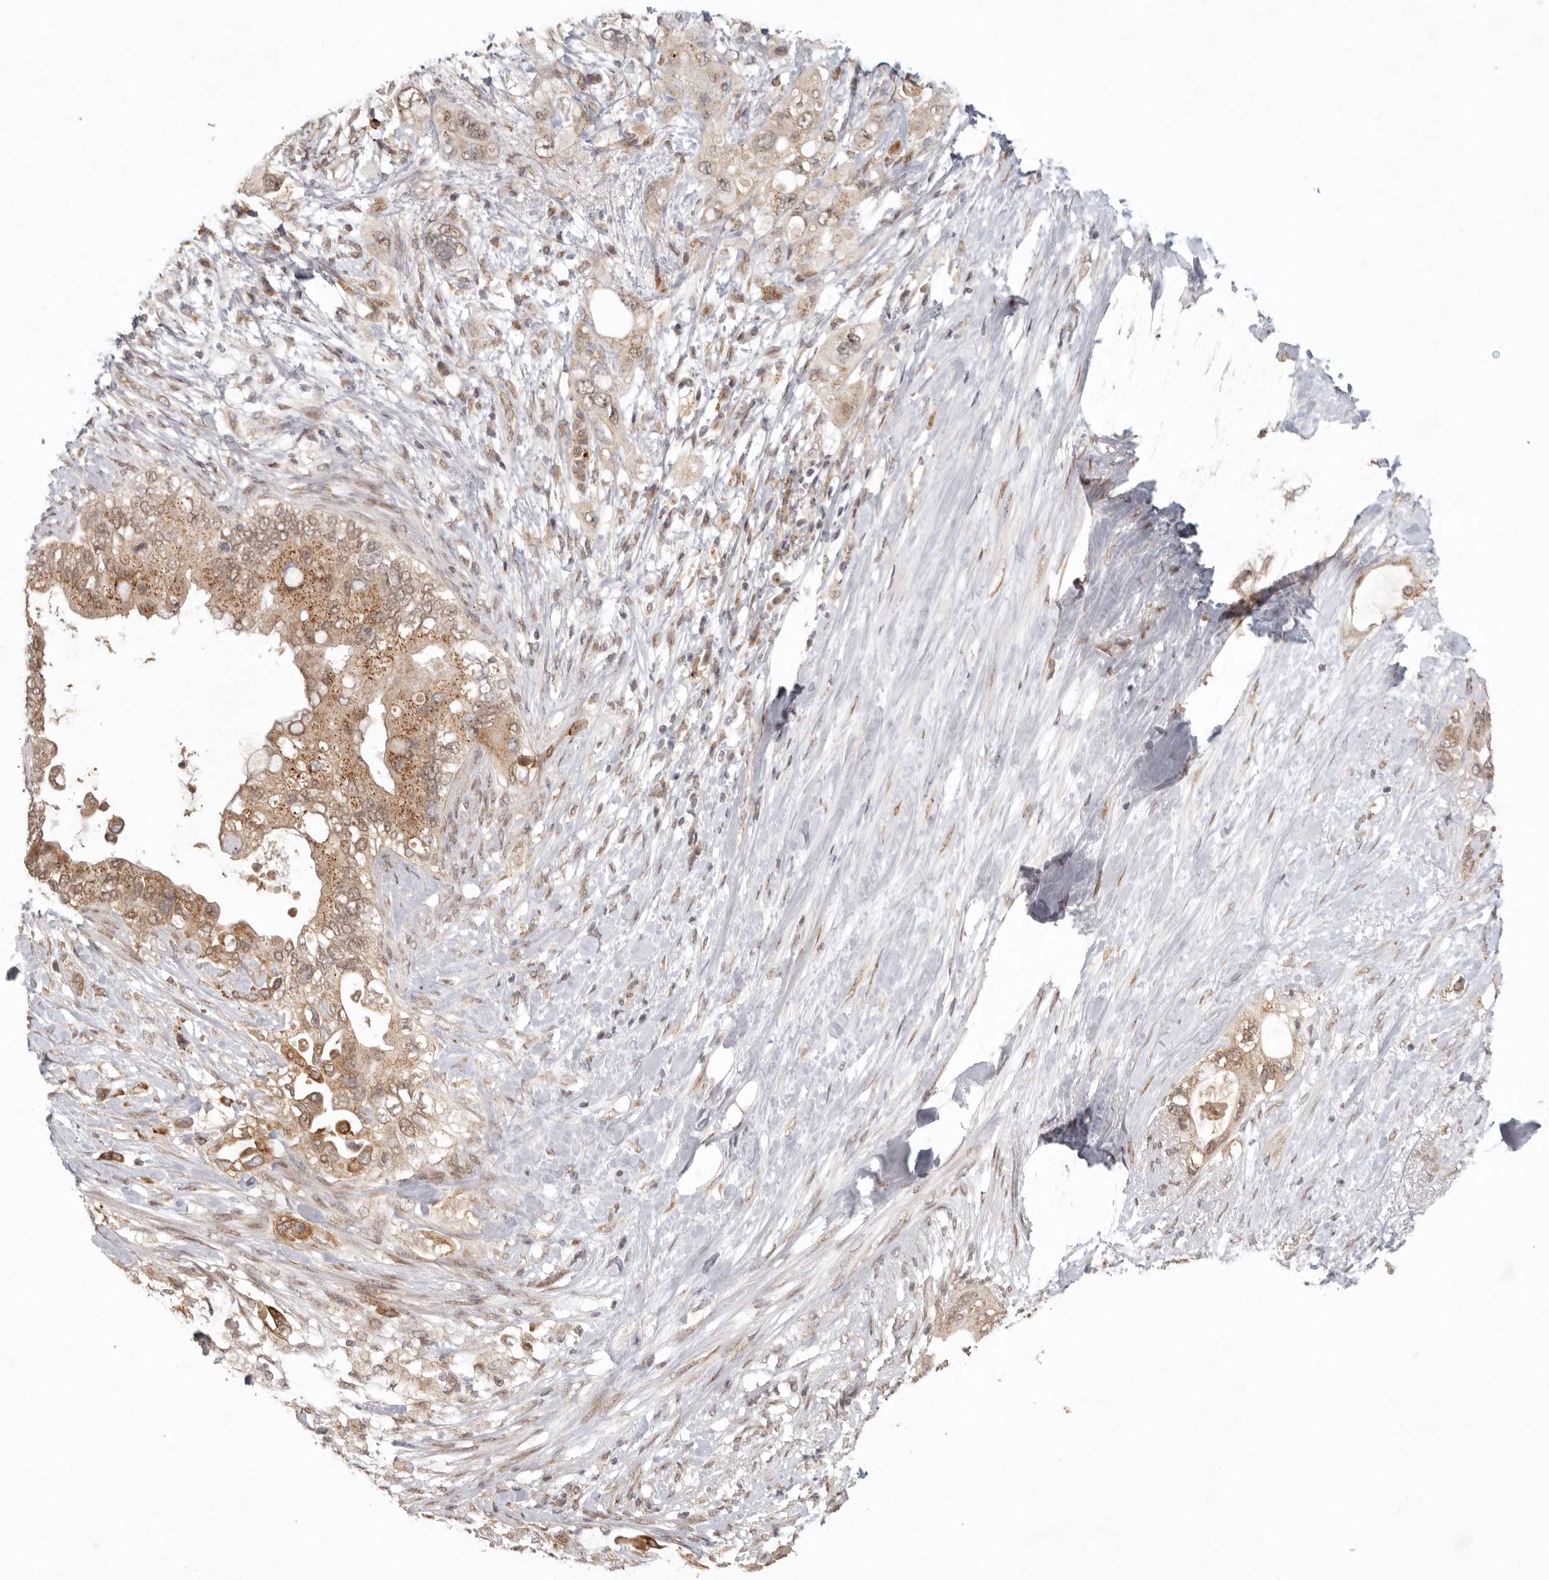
{"staining": {"intensity": "moderate", "quantity": ">75%", "location": "cytoplasmic/membranous,nuclear"}, "tissue": "pancreatic cancer", "cell_type": "Tumor cells", "image_type": "cancer", "snomed": [{"axis": "morphology", "description": "Adenocarcinoma, NOS"}, {"axis": "topography", "description": "Pancreas"}], "caption": "IHC staining of pancreatic cancer, which shows medium levels of moderate cytoplasmic/membranous and nuclear positivity in approximately >75% of tumor cells indicating moderate cytoplasmic/membranous and nuclear protein positivity. The staining was performed using DAB (brown) for protein detection and nuclei were counterstained in hematoxylin (blue).", "gene": "LRRC75A", "patient": {"sex": "female", "age": 56}}